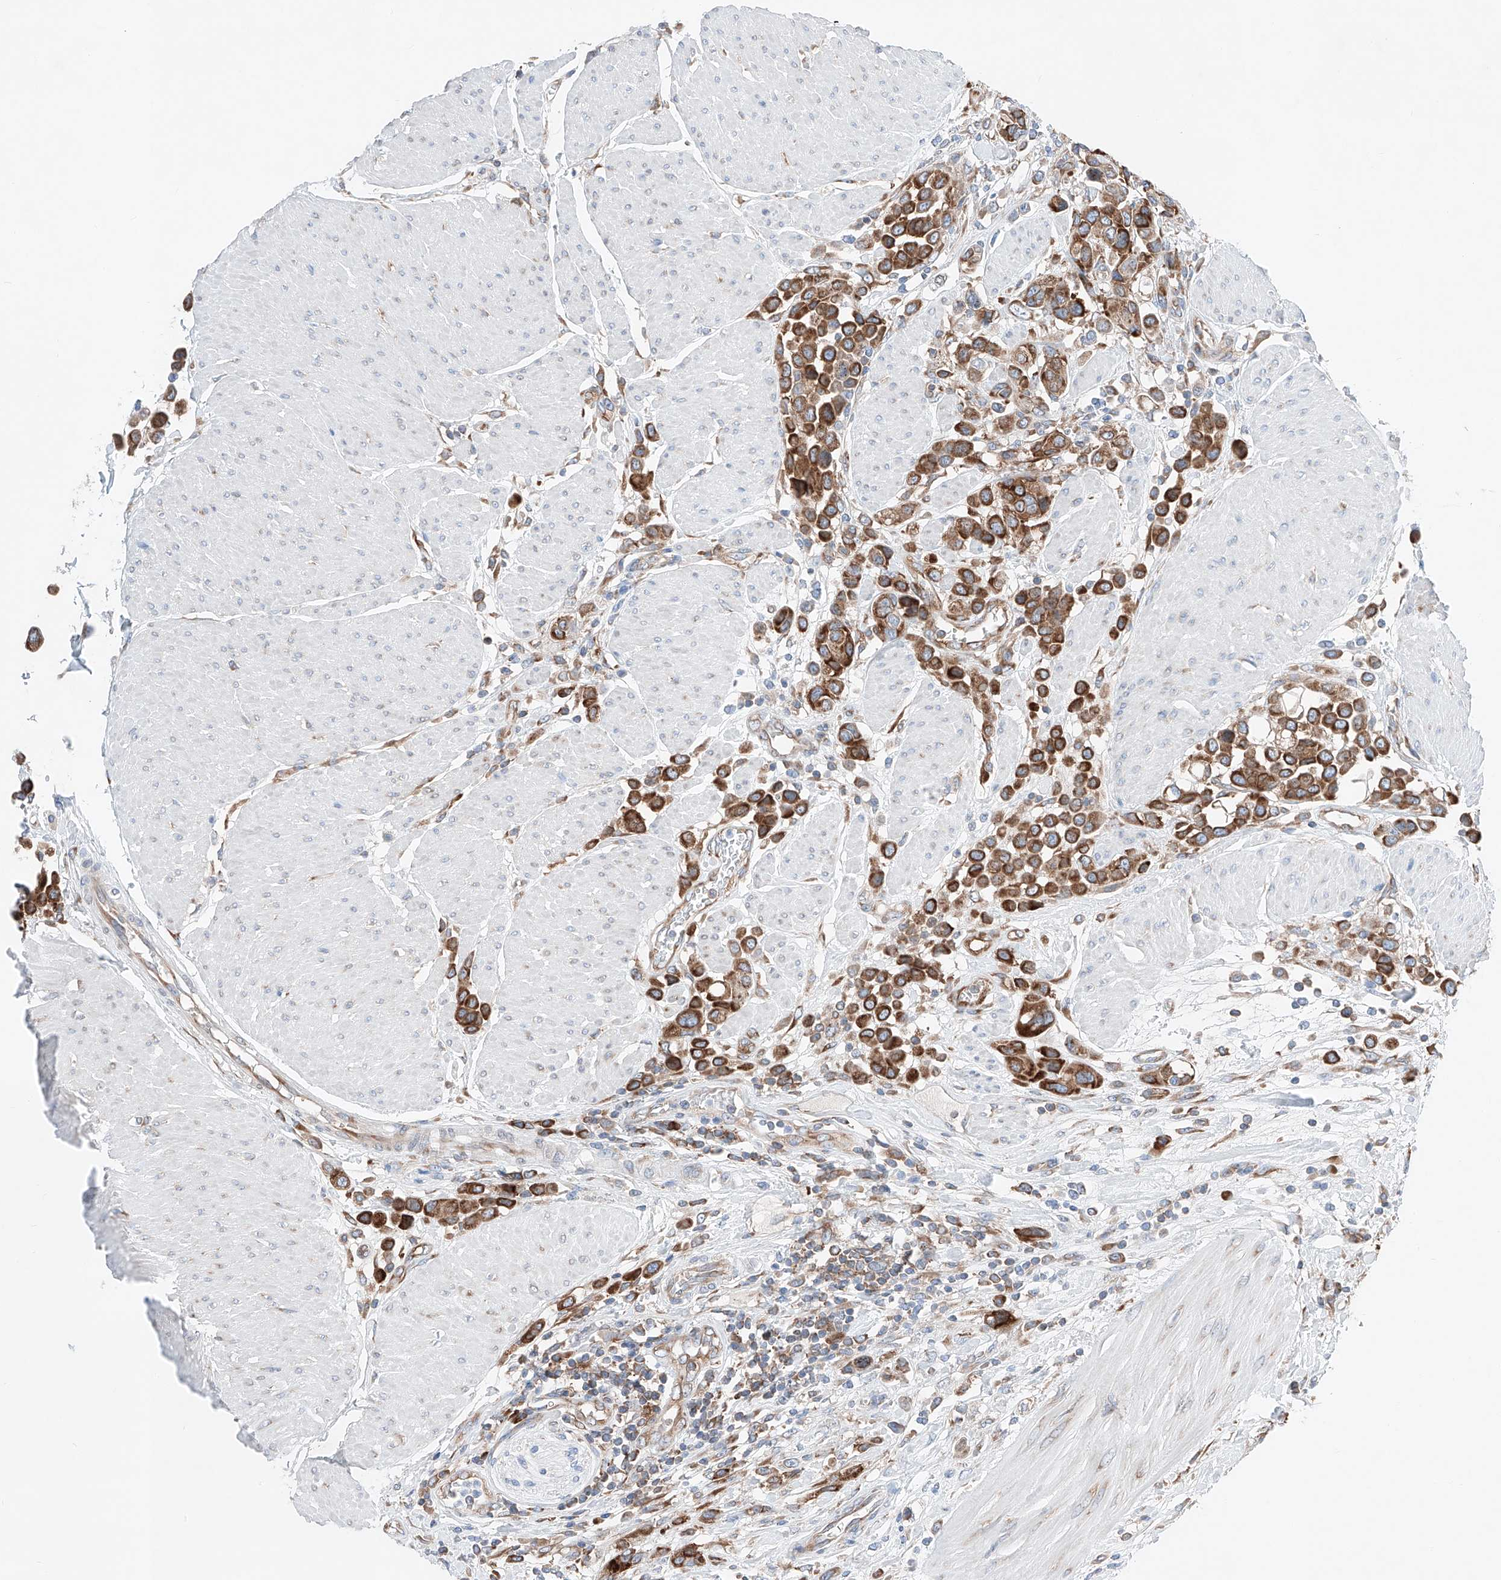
{"staining": {"intensity": "strong", "quantity": ">75%", "location": "cytoplasmic/membranous"}, "tissue": "urothelial cancer", "cell_type": "Tumor cells", "image_type": "cancer", "snomed": [{"axis": "morphology", "description": "Urothelial carcinoma, High grade"}, {"axis": "topography", "description": "Urinary bladder"}], "caption": "An immunohistochemistry image of tumor tissue is shown. Protein staining in brown labels strong cytoplasmic/membranous positivity in urothelial cancer within tumor cells.", "gene": "CRELD1", "patient": {"sex": "male", "age": 50}}